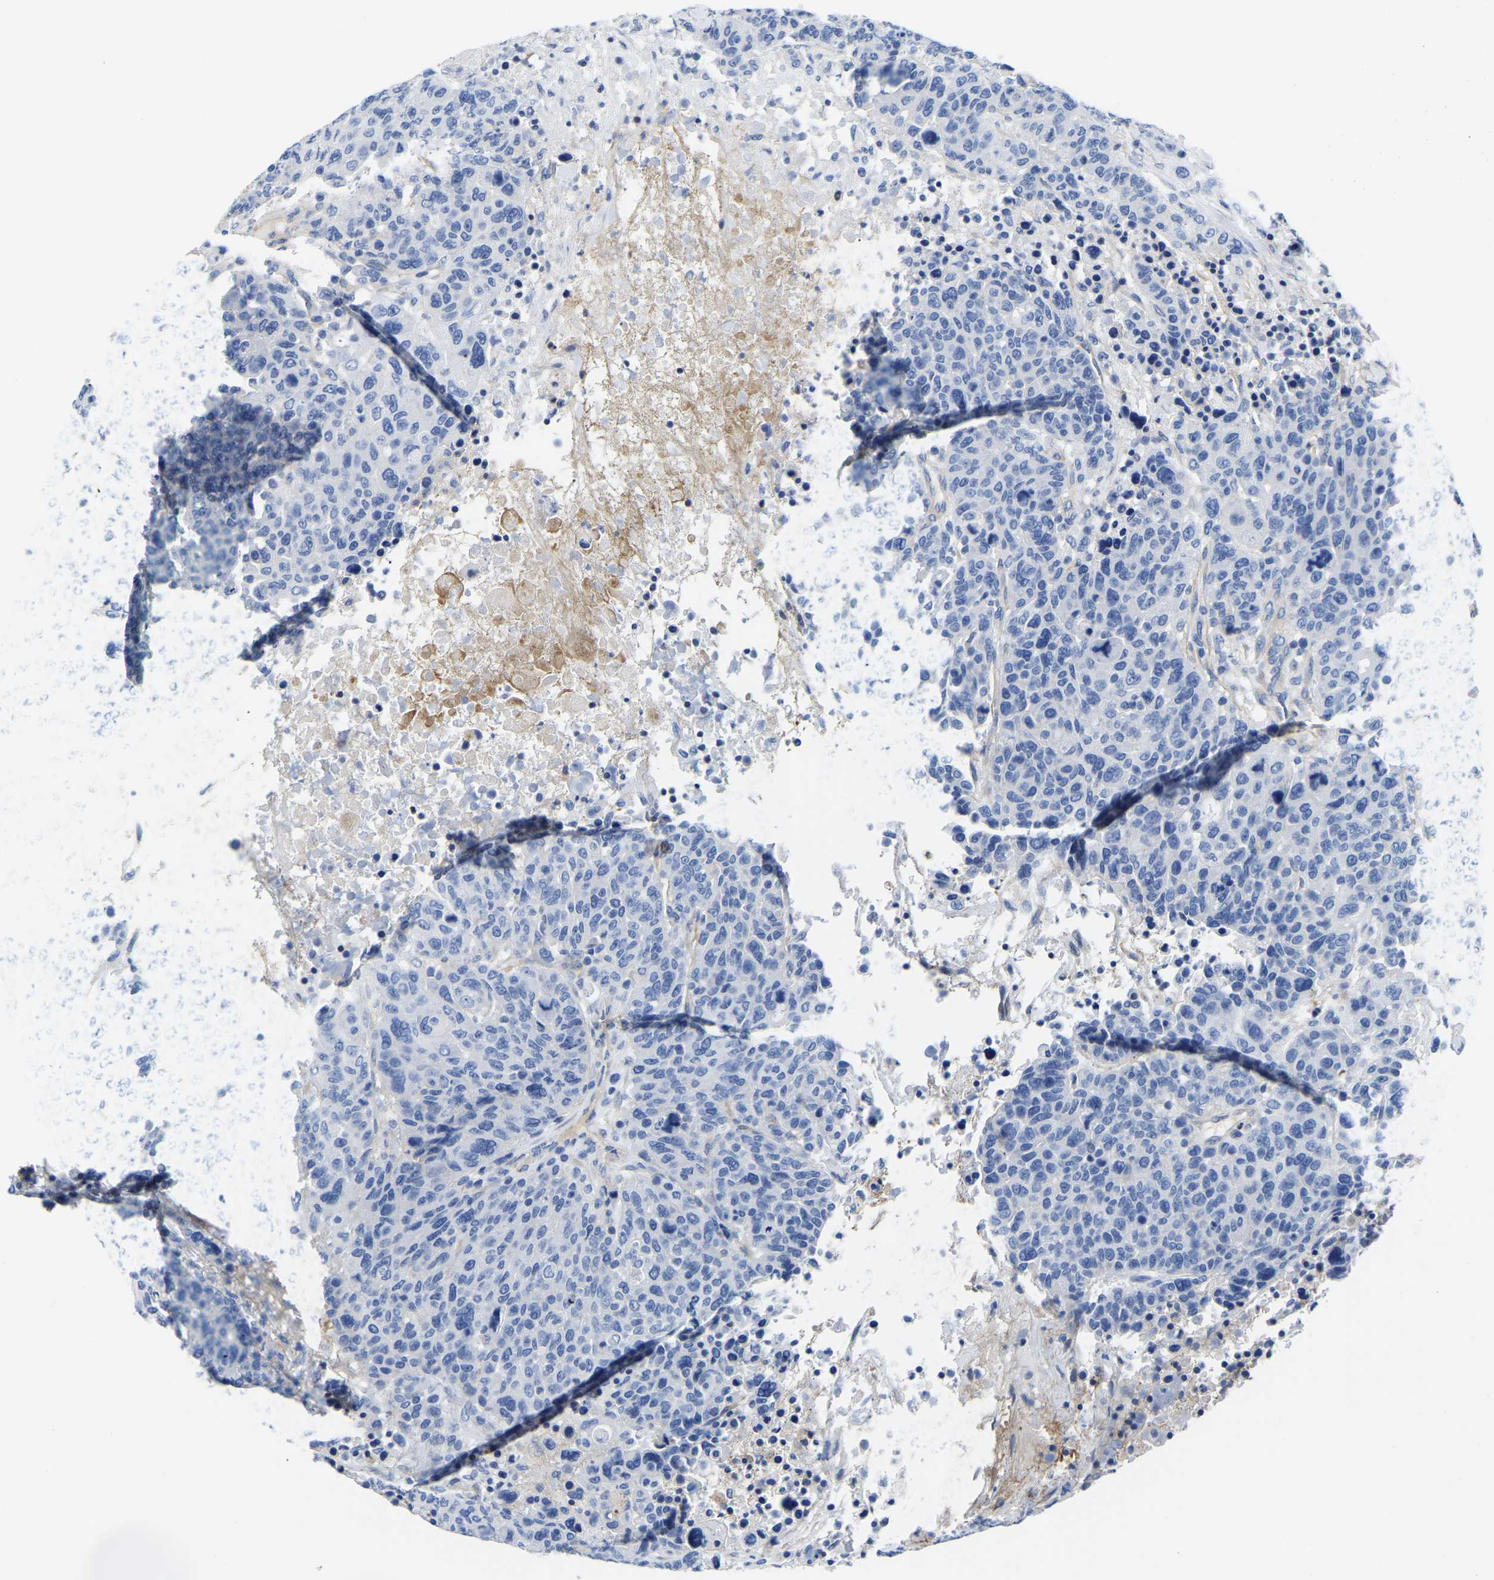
{"staining": {"intensity": "negative", "quantity": "none", "location": "none"}, "tissue": "breast cancer", "cell_type": "Tumor cells", "image_type": "cancer", "snomed": [{"axis": "morphology", "description": "Duct carcinoma"}, {"axis": "topography", "description": "Breast"}], "caption": "Histopathology image shows no protein expression in tumor cells of breast cancer tissue.", "gene": "UPK3A", "patient": {"sex": "female", "age": 37}}